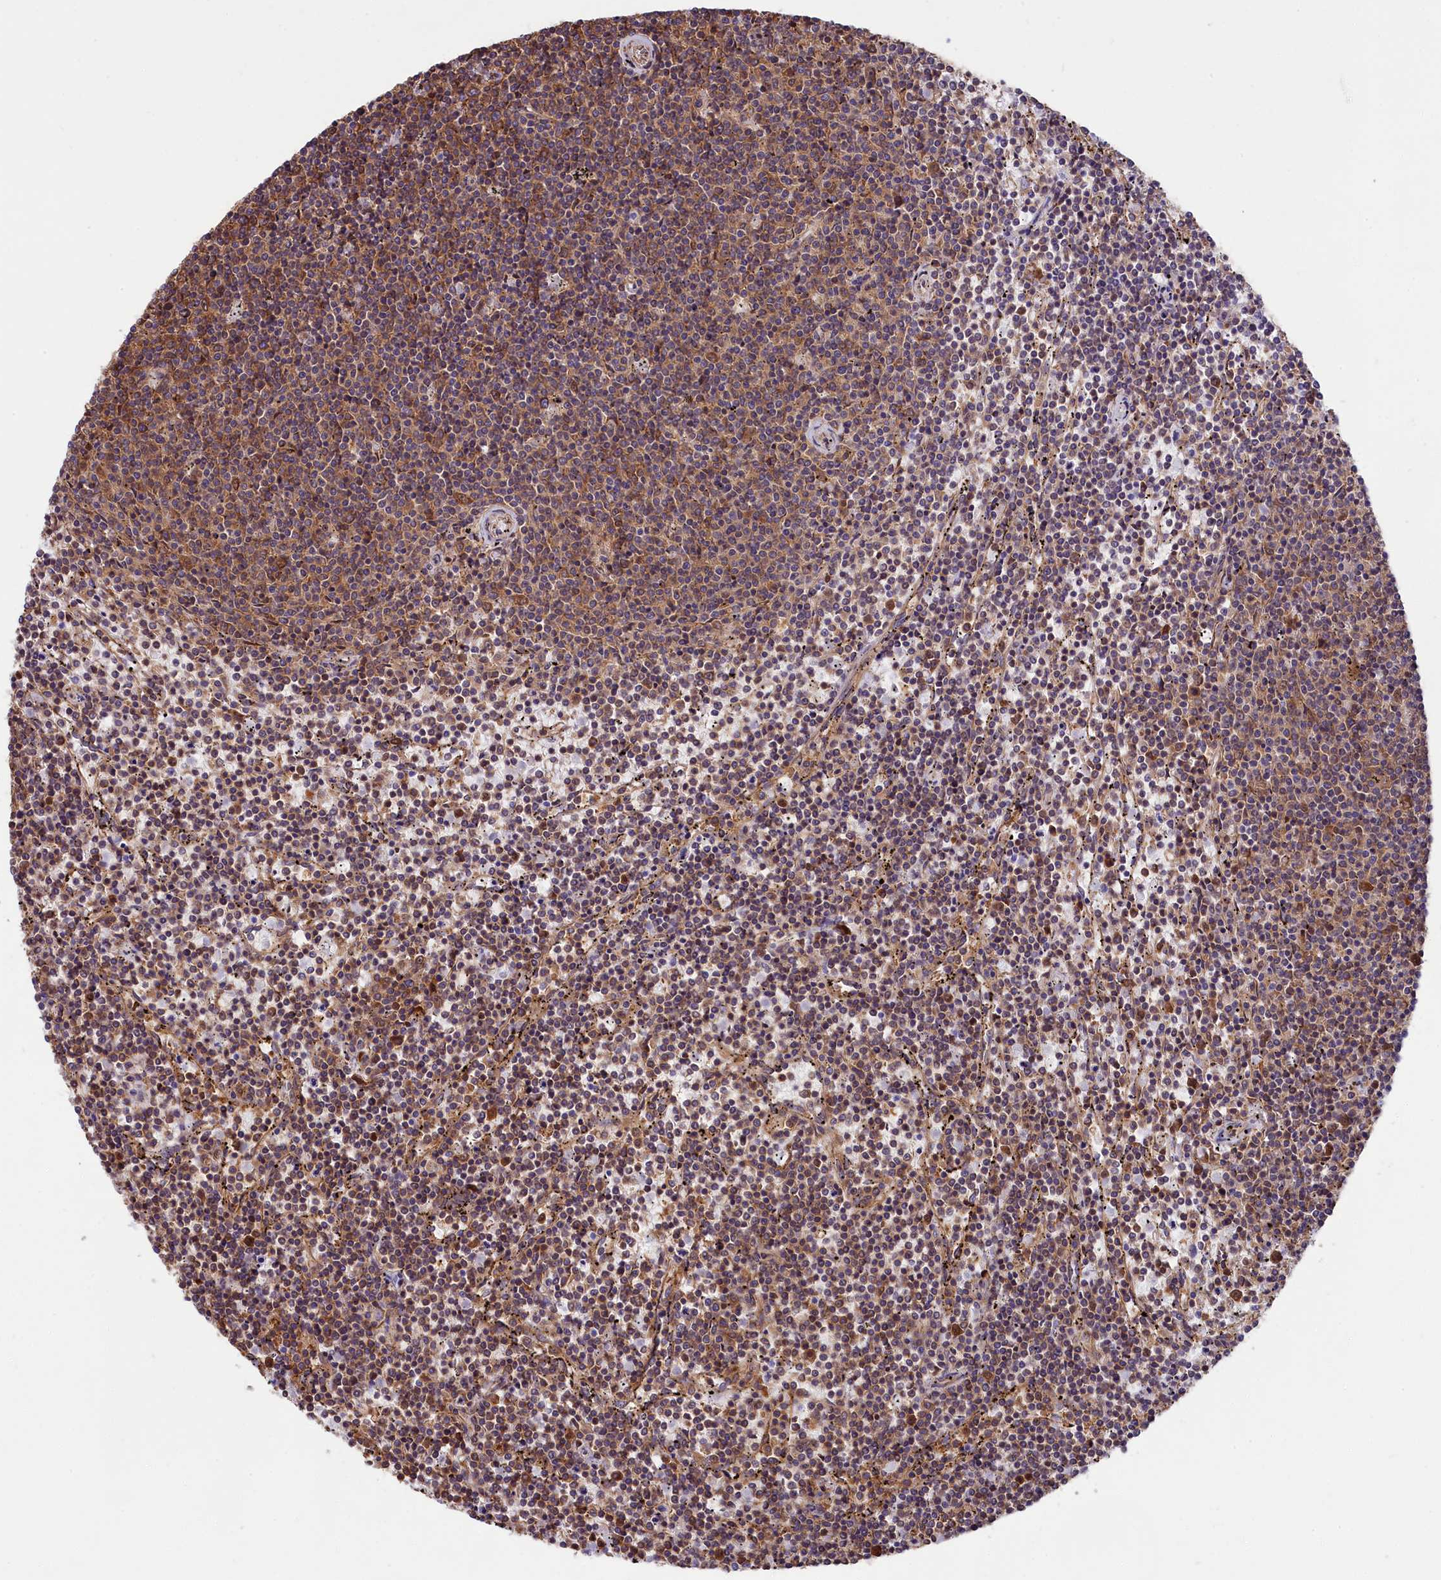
{"staining": {"intensity": "moderate", "quantity": "<25%", "location": "cytoplasmic/membranous"}, "tissue": "lymphoma", "cell_type": "Tumor cells", "image_type": "cancer", "snomed": [{"axis": "morphology", "description": "Malignant lymphoma, non-Hodgkin's type, Low grade"}, {"axis": "topography", "description": "Spleen"}], "caption": "Moderate cytoplasmic/membranous protein positivity is identified in about <25% of tumor cells in lymphoma. The staining is performed using DAB brown chromogen to label protein expression. The nuclei are counter-stained blue using hematoxylin.", "gene": "GYS1", "patient": {"sex": "female", "age": 50}}